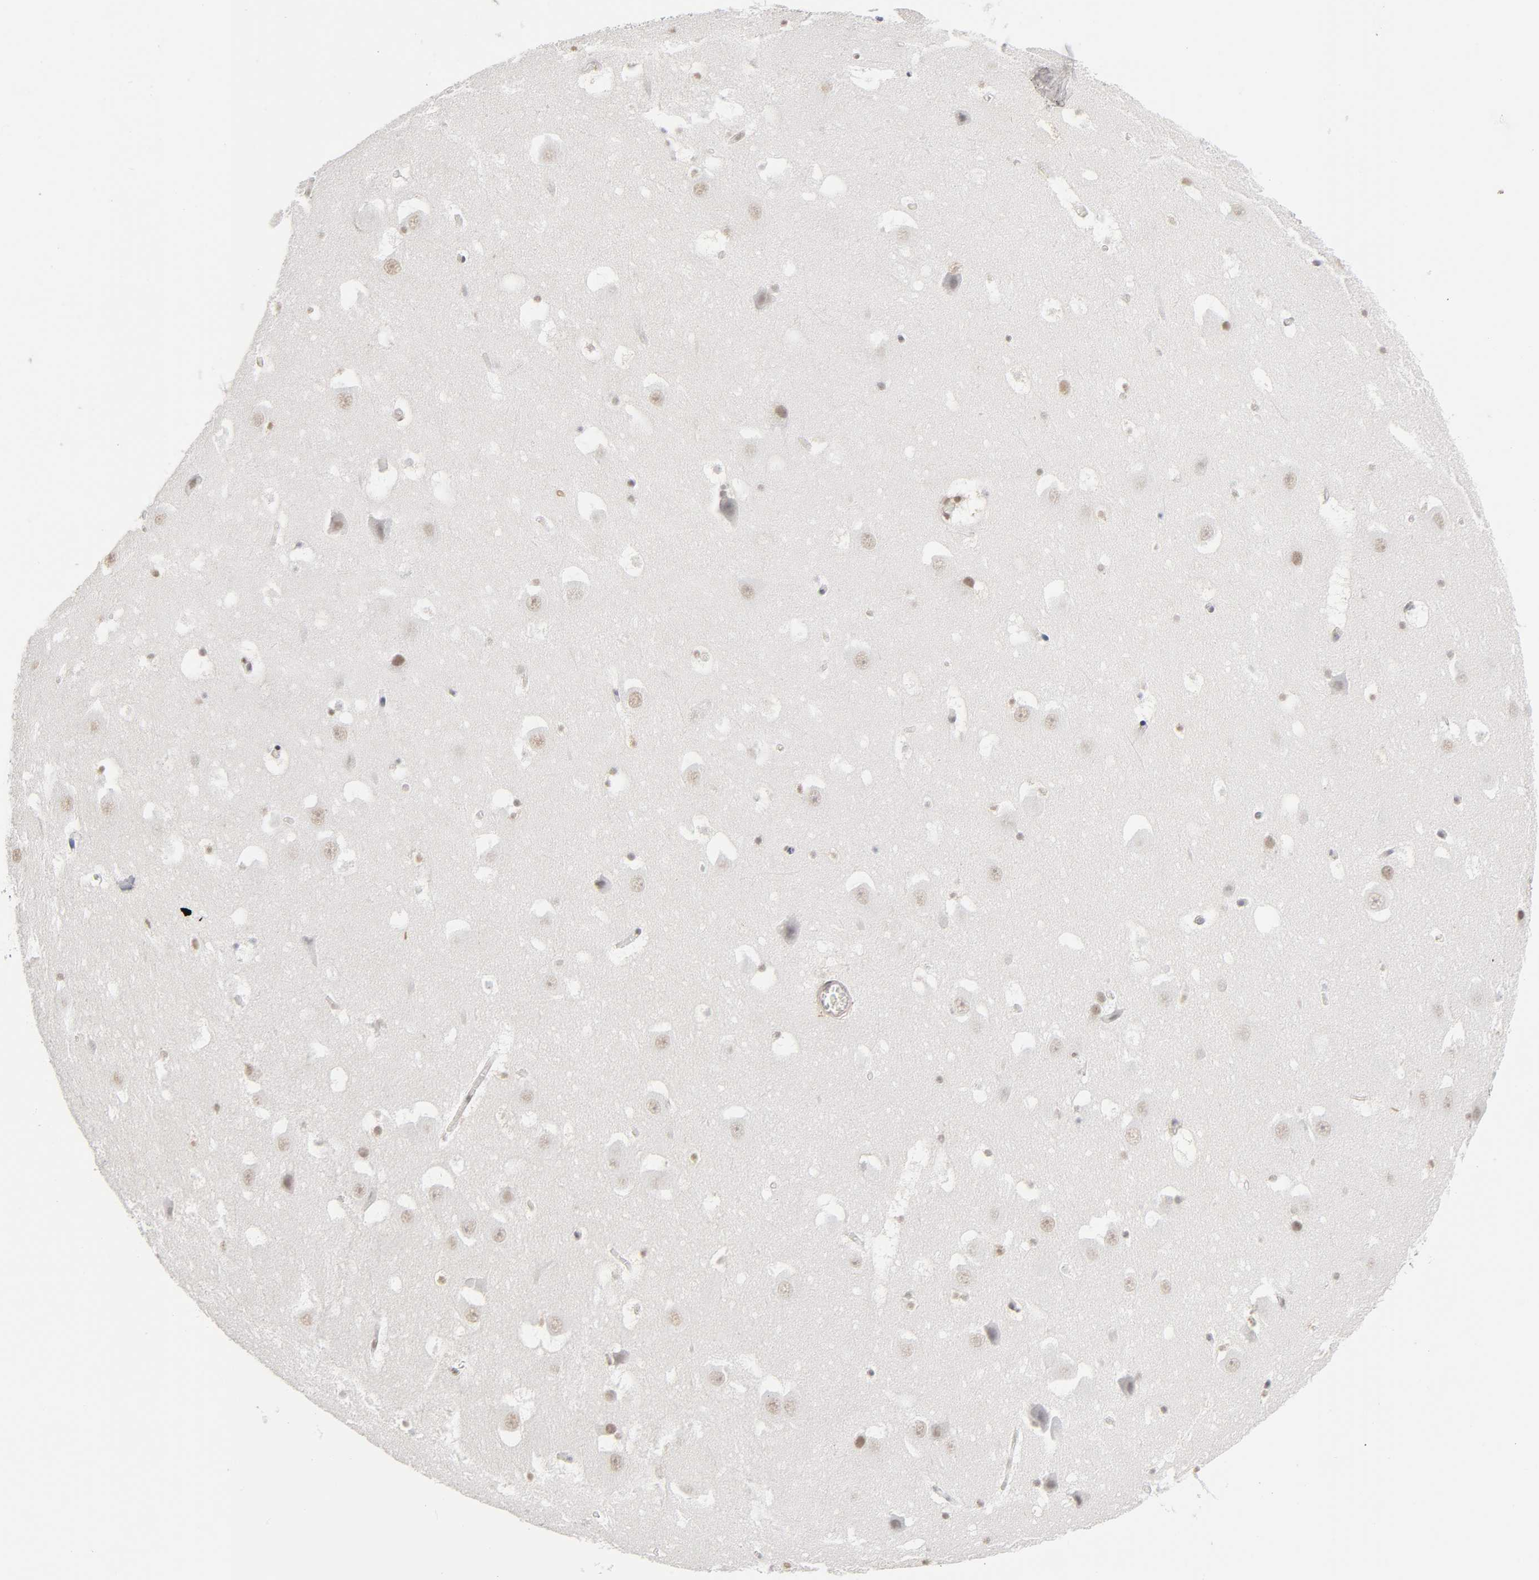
{"staining": {"intensity": "weak", "quantity": "<25%", "location": "cytoplasmic/membranous,nuclear"}, "tissue": "hippocampus", "cell_type": "Glial cells", "image_type": "normal", "snomed": [{"axis": "morphology", "description": "Normal tissue, NOS"}, {"axis": "topography", "description": "Hippocampus"}], "caption": "IHC of normal hippocampus exhibits no positivity in glial cells.", "gene": "CRABP2", "patient": {"sex": "male", "age": 45}}